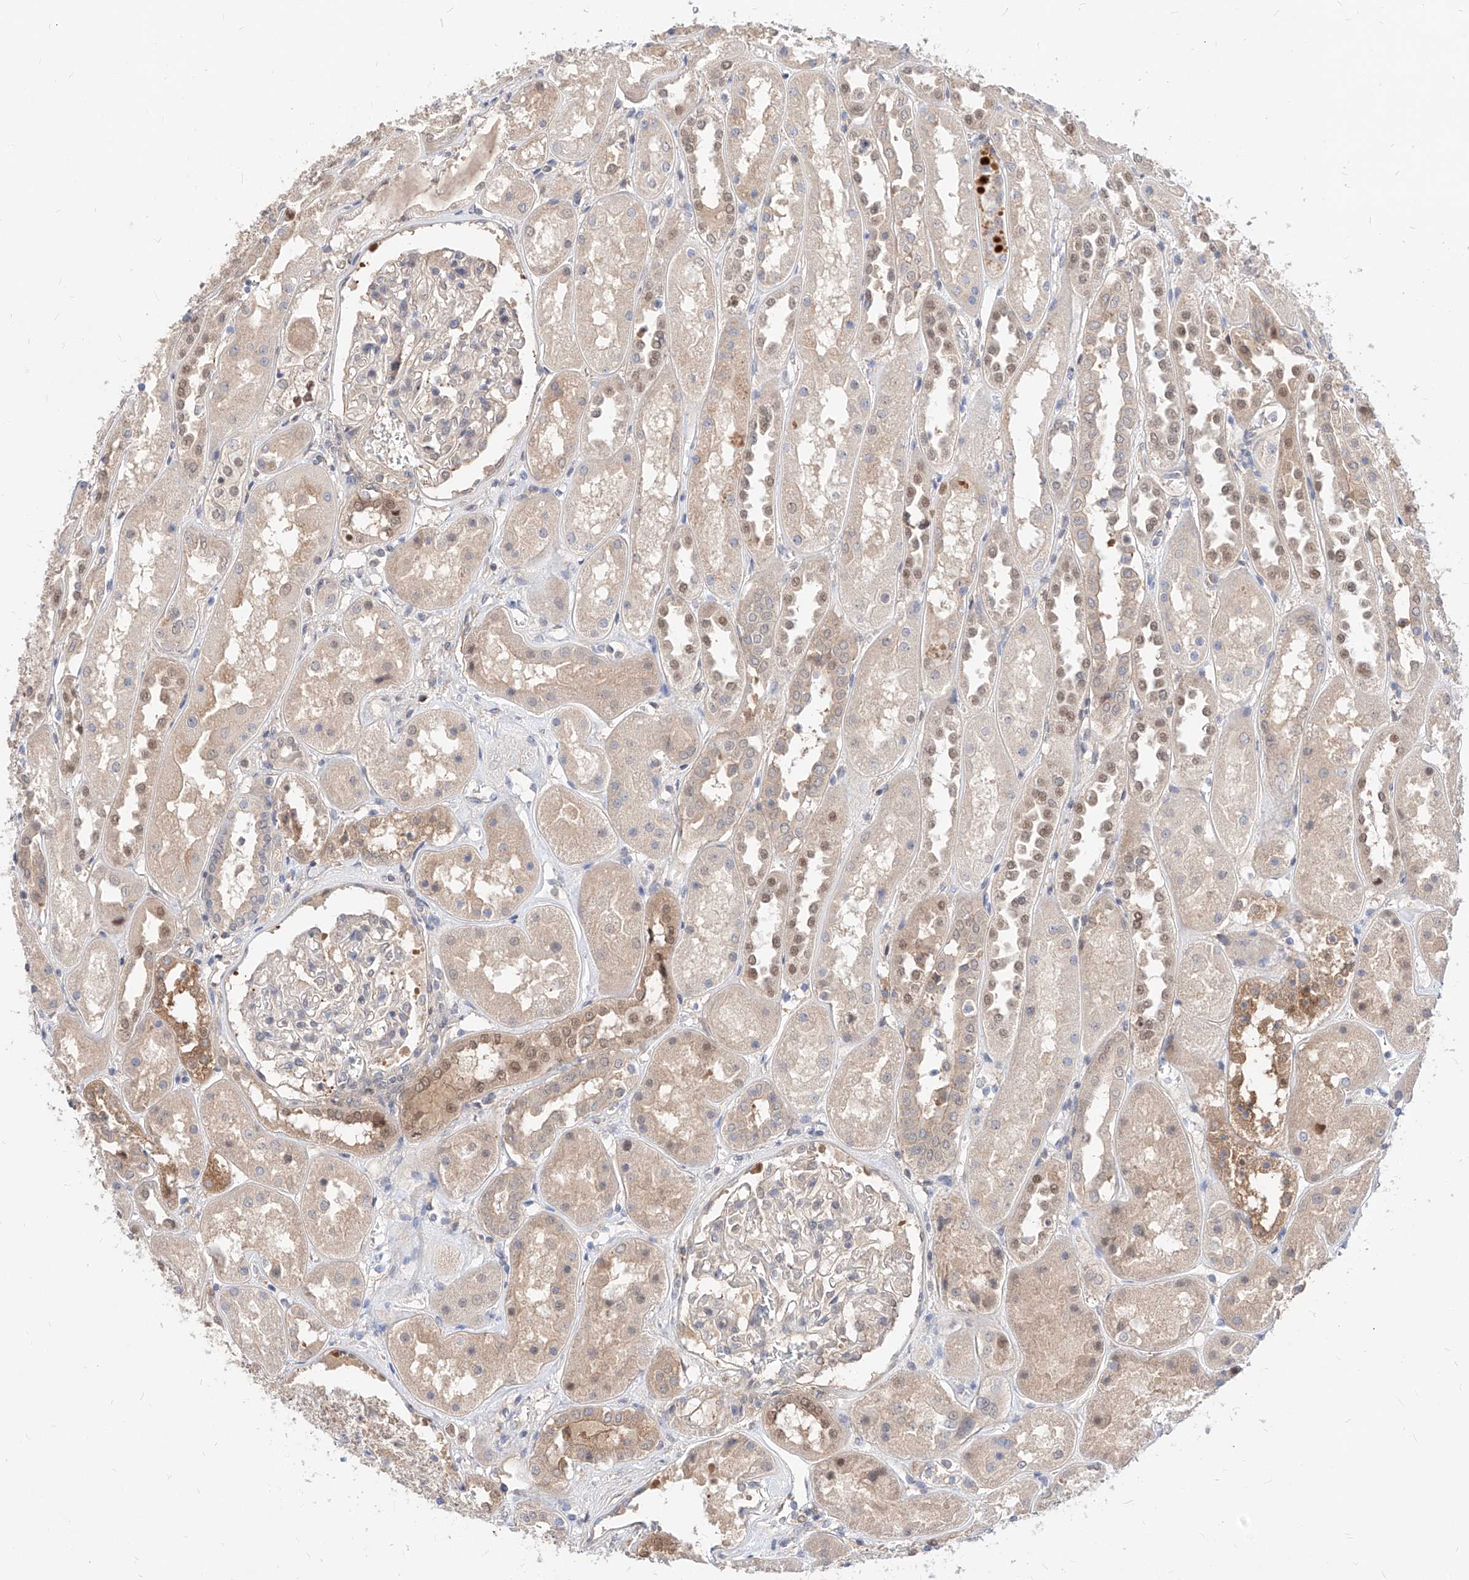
{"staining": {"intensity": "moderate", "quantity": "<25%", "location": "cytoplasmic/membranous"}, "tissue": "kidney", "cell_type": "Cells in glomeruli", "image_type": "normal", "snomed": [{"axis": "morphology", "description": "Normal tissue, NOS"}, {"axis": "topography", "description": "Kidney"}], "caption": "DAB (3,3'-diaminobenzidine) immunohistochemical staining of normal human kidney exhibits moderate cytoplasmic/membranous protein expression in about <25% of cells in glomeruli.", "gene": "TSNAX", "patient": {"sex": "male", "age": 70}}